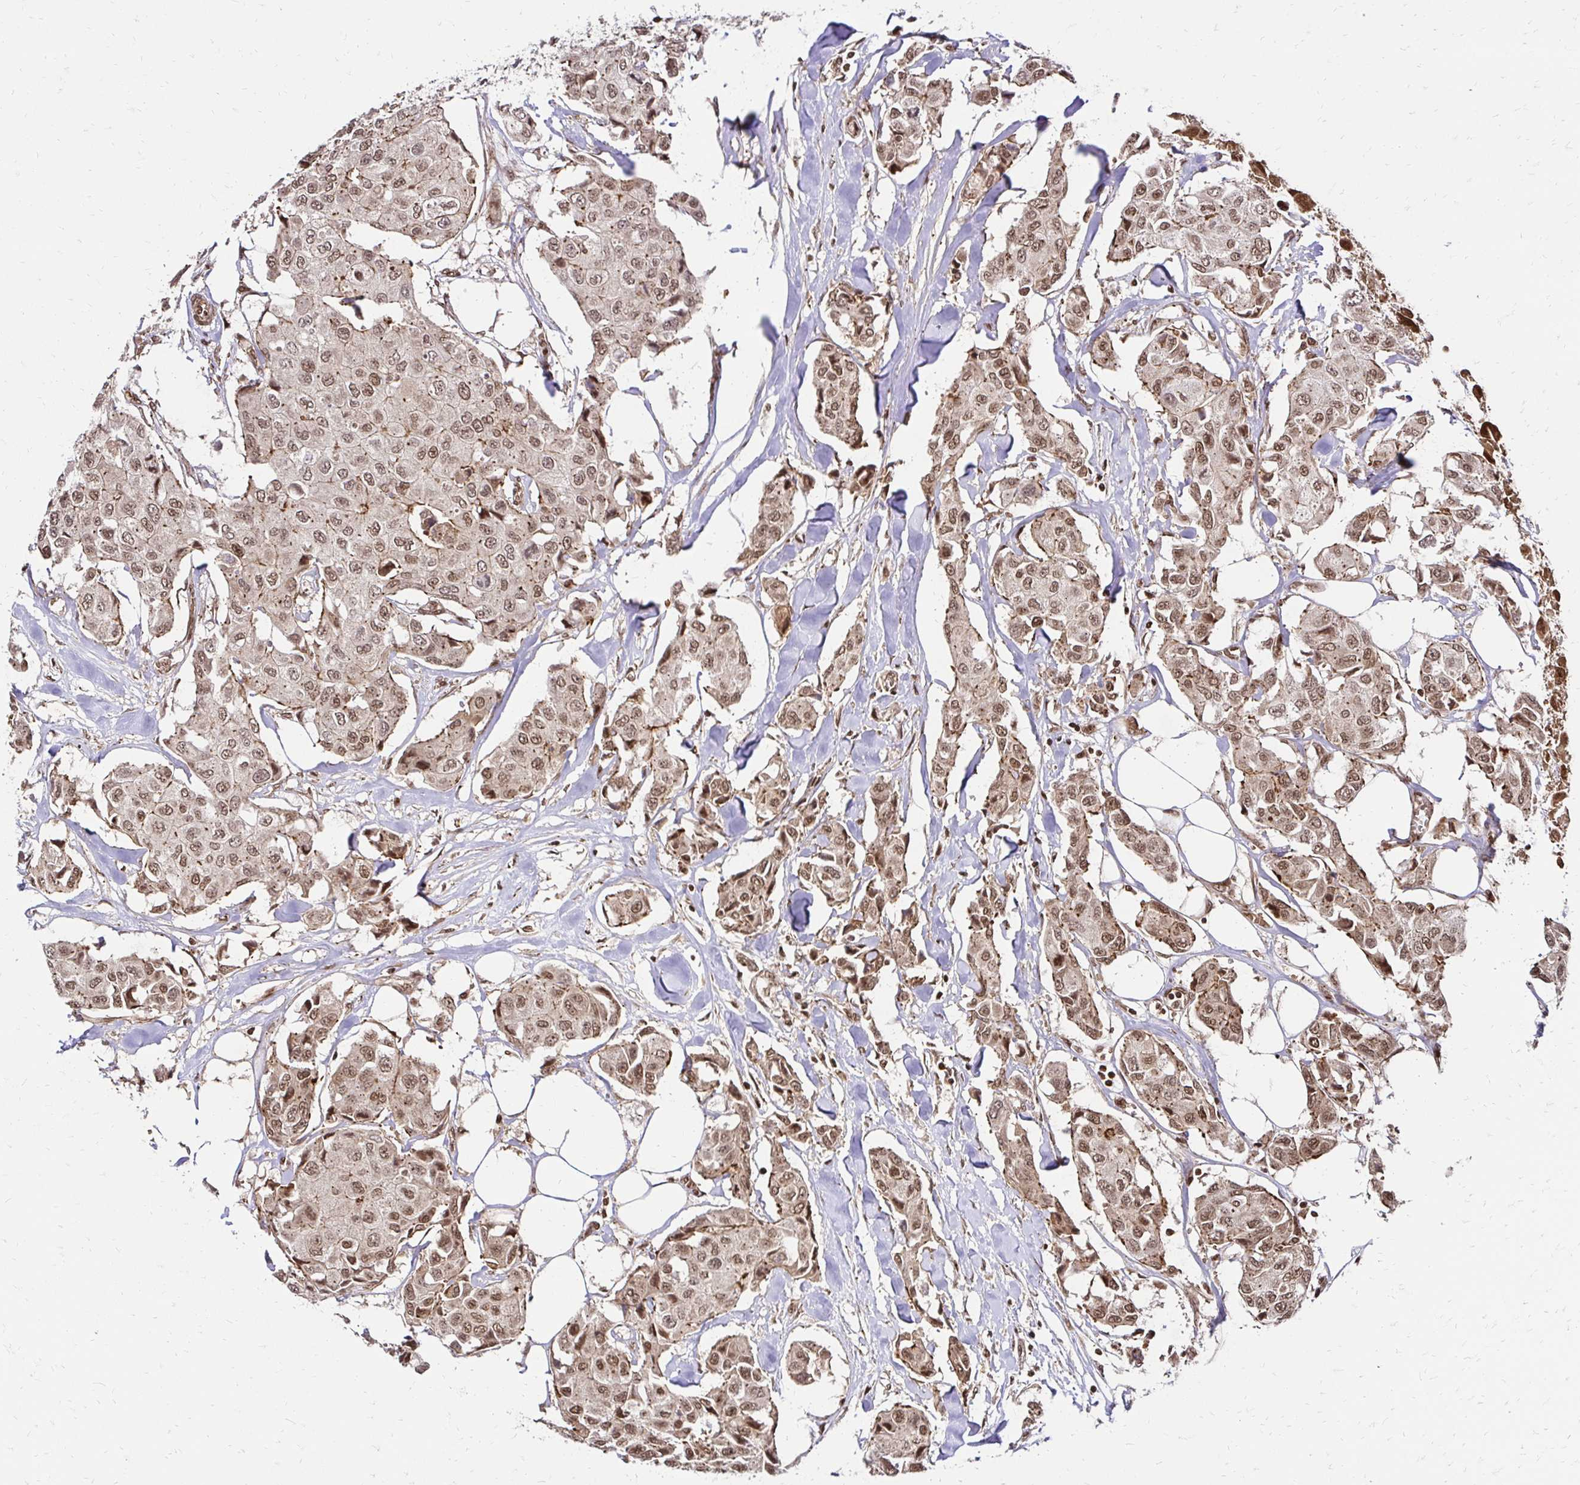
{"staining": {"intensity": "moderate", "quantity": ">75%", "location": "cytoplasmic/membranous,nuclear"}, "tissue": "breast cancer", "cell_type": "Tumor cells", "image_type": "cancer", "snomed": [{"axis": "morphology", "description": "Duct carcinoma"}, {"axis": "topography", "description": "Breast"}, {"axis": "topography", "description": "Lymph node"}], "caption": "Immunohistochemical staining of breast cancer (infiltrating ductal carcinoma) displays moderate cytoplasmic/membranous and nuclear protein positivity in approximately >75% of tumor cells. Immunohistochemistry stains the protein in brown and the nuclei are stained blue.", "gene": "GLYR1", "patient": {"sex": "female", "age": 80}}